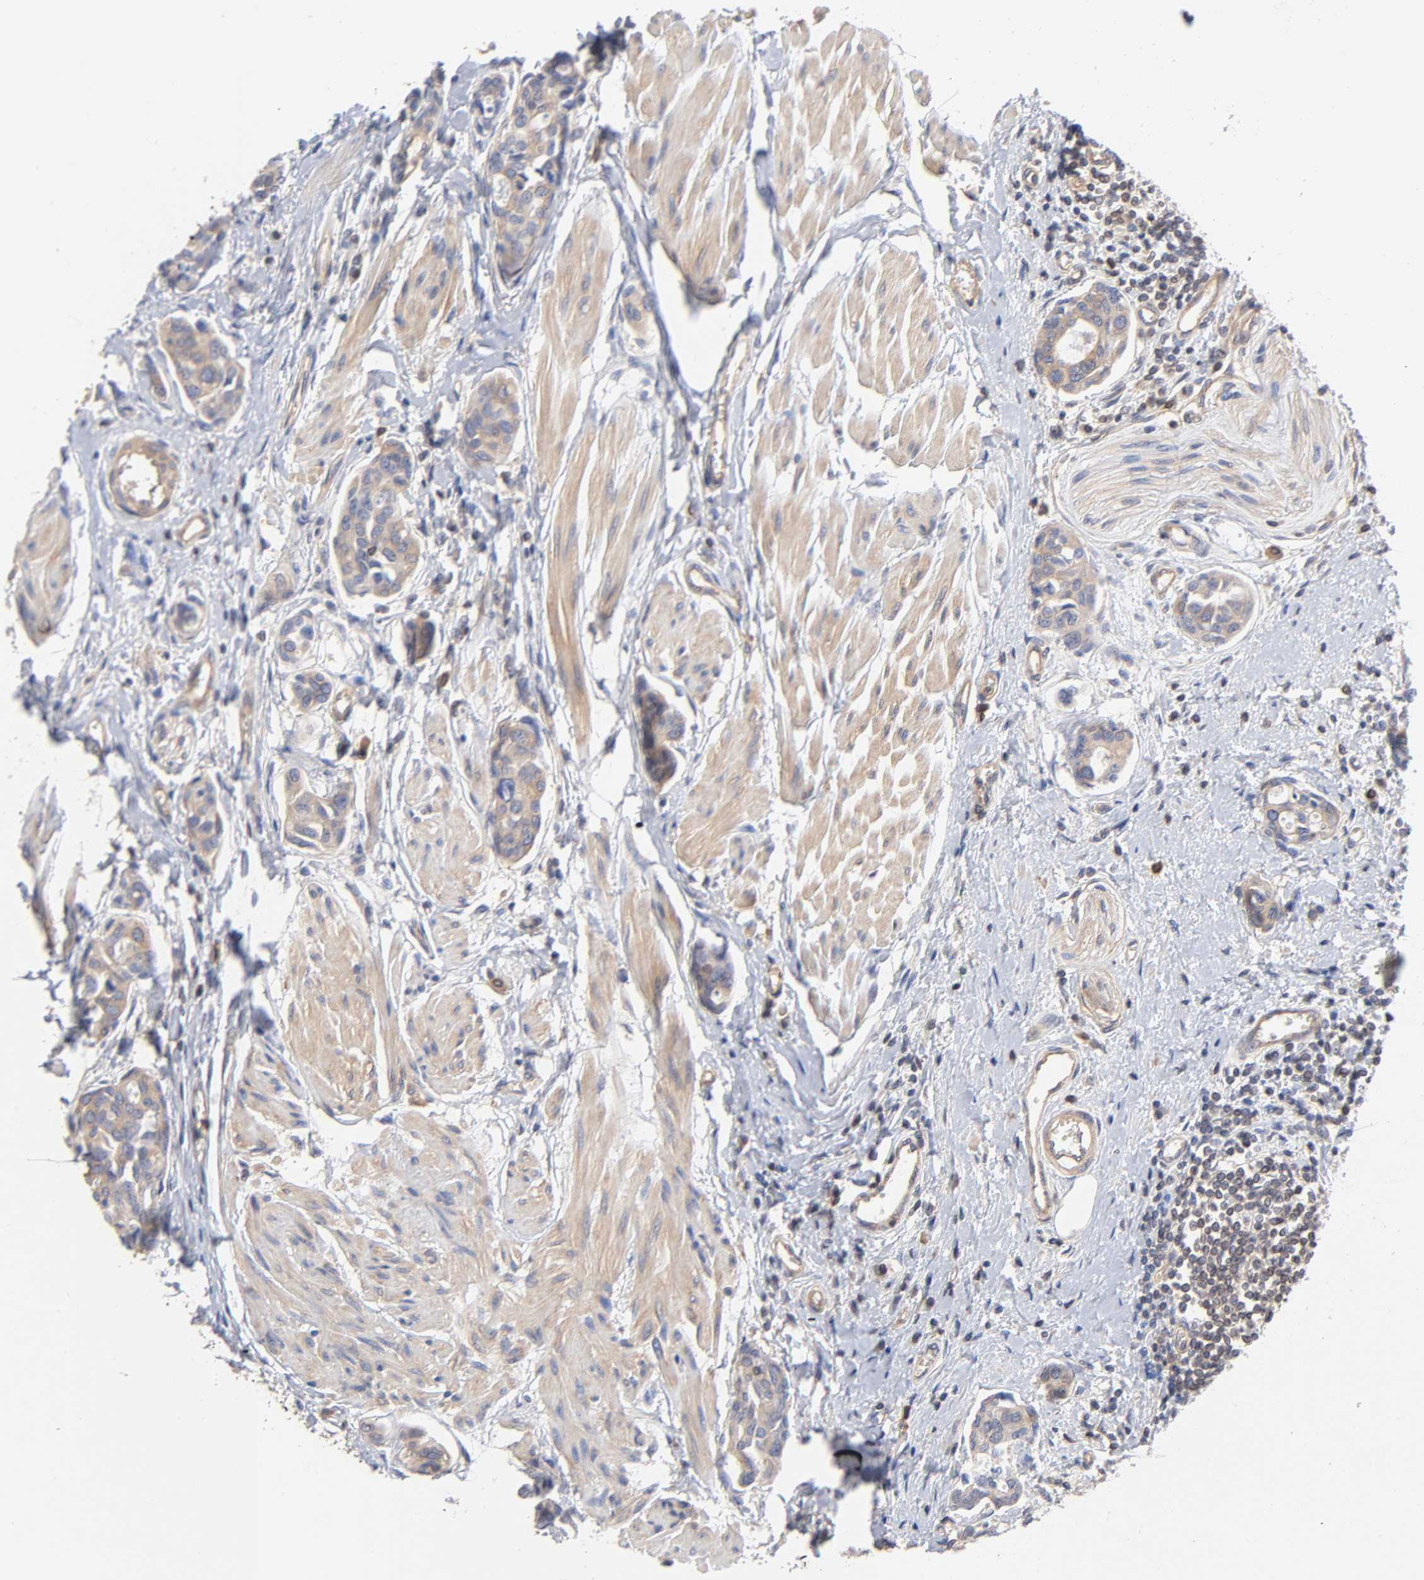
{"staining": {"intensity": "weak", "quantity": ">75%", "location": "cytoplasmic/membranous"}, "tissue": "urothelial cancer", "cell_type": "Tumor cells", "image_type": "cancer", "snomed": [{"axis": "morphology", "description": "Urothelial carcinoma, High grade"}, {"axis": "topography", "description": "Urinary bladder"}], "caption": "Immunohistochemistry staining of urothelial cancer, which exhibits low levels of weak cytoplasmic/membranous expression in approximately >75% of tumor cells indicating weak cytoplasmic/membranous protein expression. The staining was performed using DAB (brown) for protein detection and nuclei were counterstained in hematoxylin (blue).", "gene": "STRN3", "patient": {"sex": "male", "age": 78}}